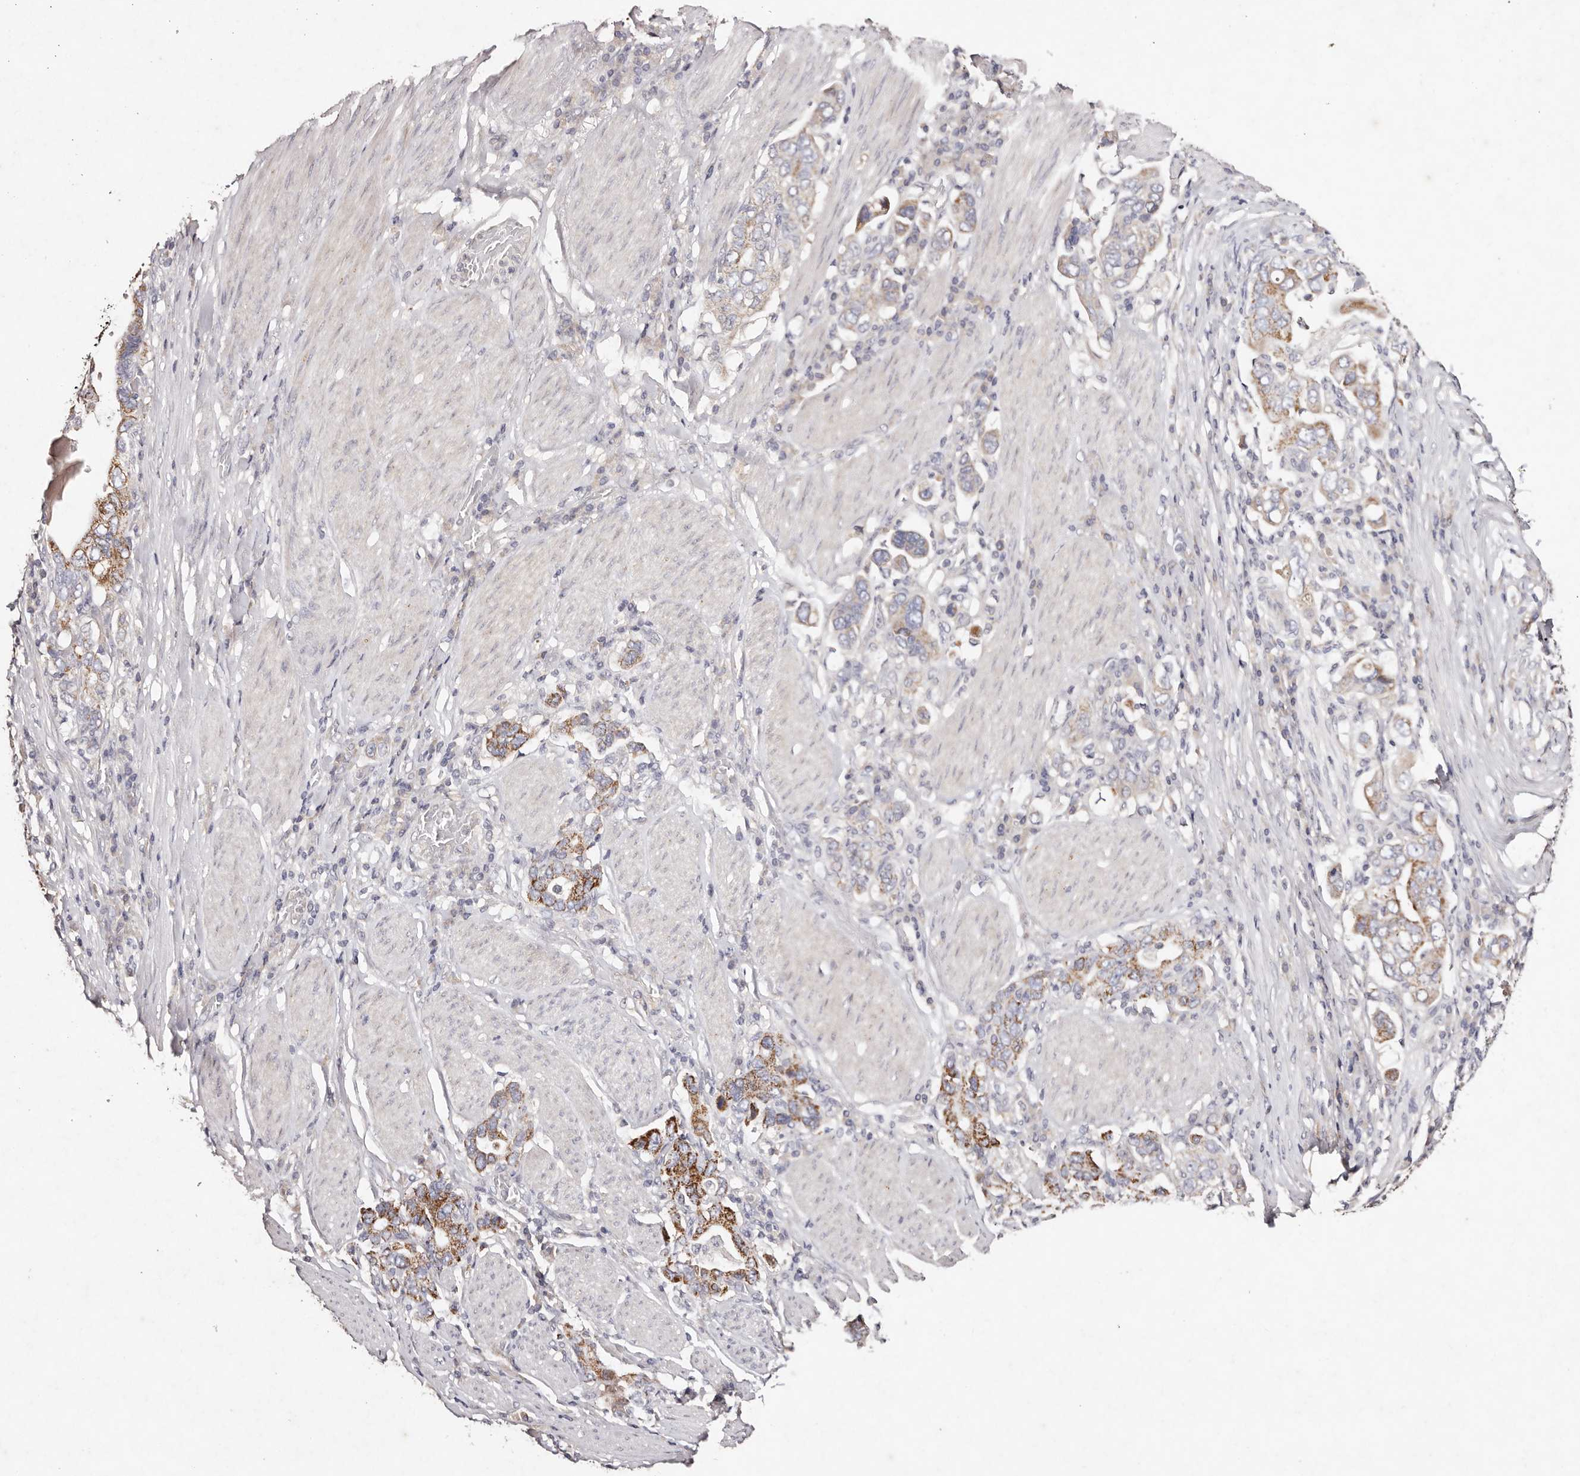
{"staining": {"intensity": "moderate", "quantity": "25%-75%", "location": "cytoplasmic/membranous"}, "tissue": "stomach cancer", "cell_type": "Tumor cells", "image_type": "cancer", "snomed": [{"axis": "morphology", "description": "Adenocarcinoma, NOS"}, {"axis": "topography", "description": "Stomach, upper"}], "caption": "High-magnification brightfield microscopy of stomach cancer (adenocarcinoma) stained with DAB (brown) and counterstained with hematoxylin (blue). tumor cells exhibit moderate cytoplasmic/membranous expression is present in about25%-75% of cells. The protein of interest is stained brown, and the nuclei are stained in blue (DAB (3,3'-diaminobenzidine) IHC with brightfield microscopy, high magnification).", "gene": "TSC2", "patient": {"sex": "male", "age": 62}}